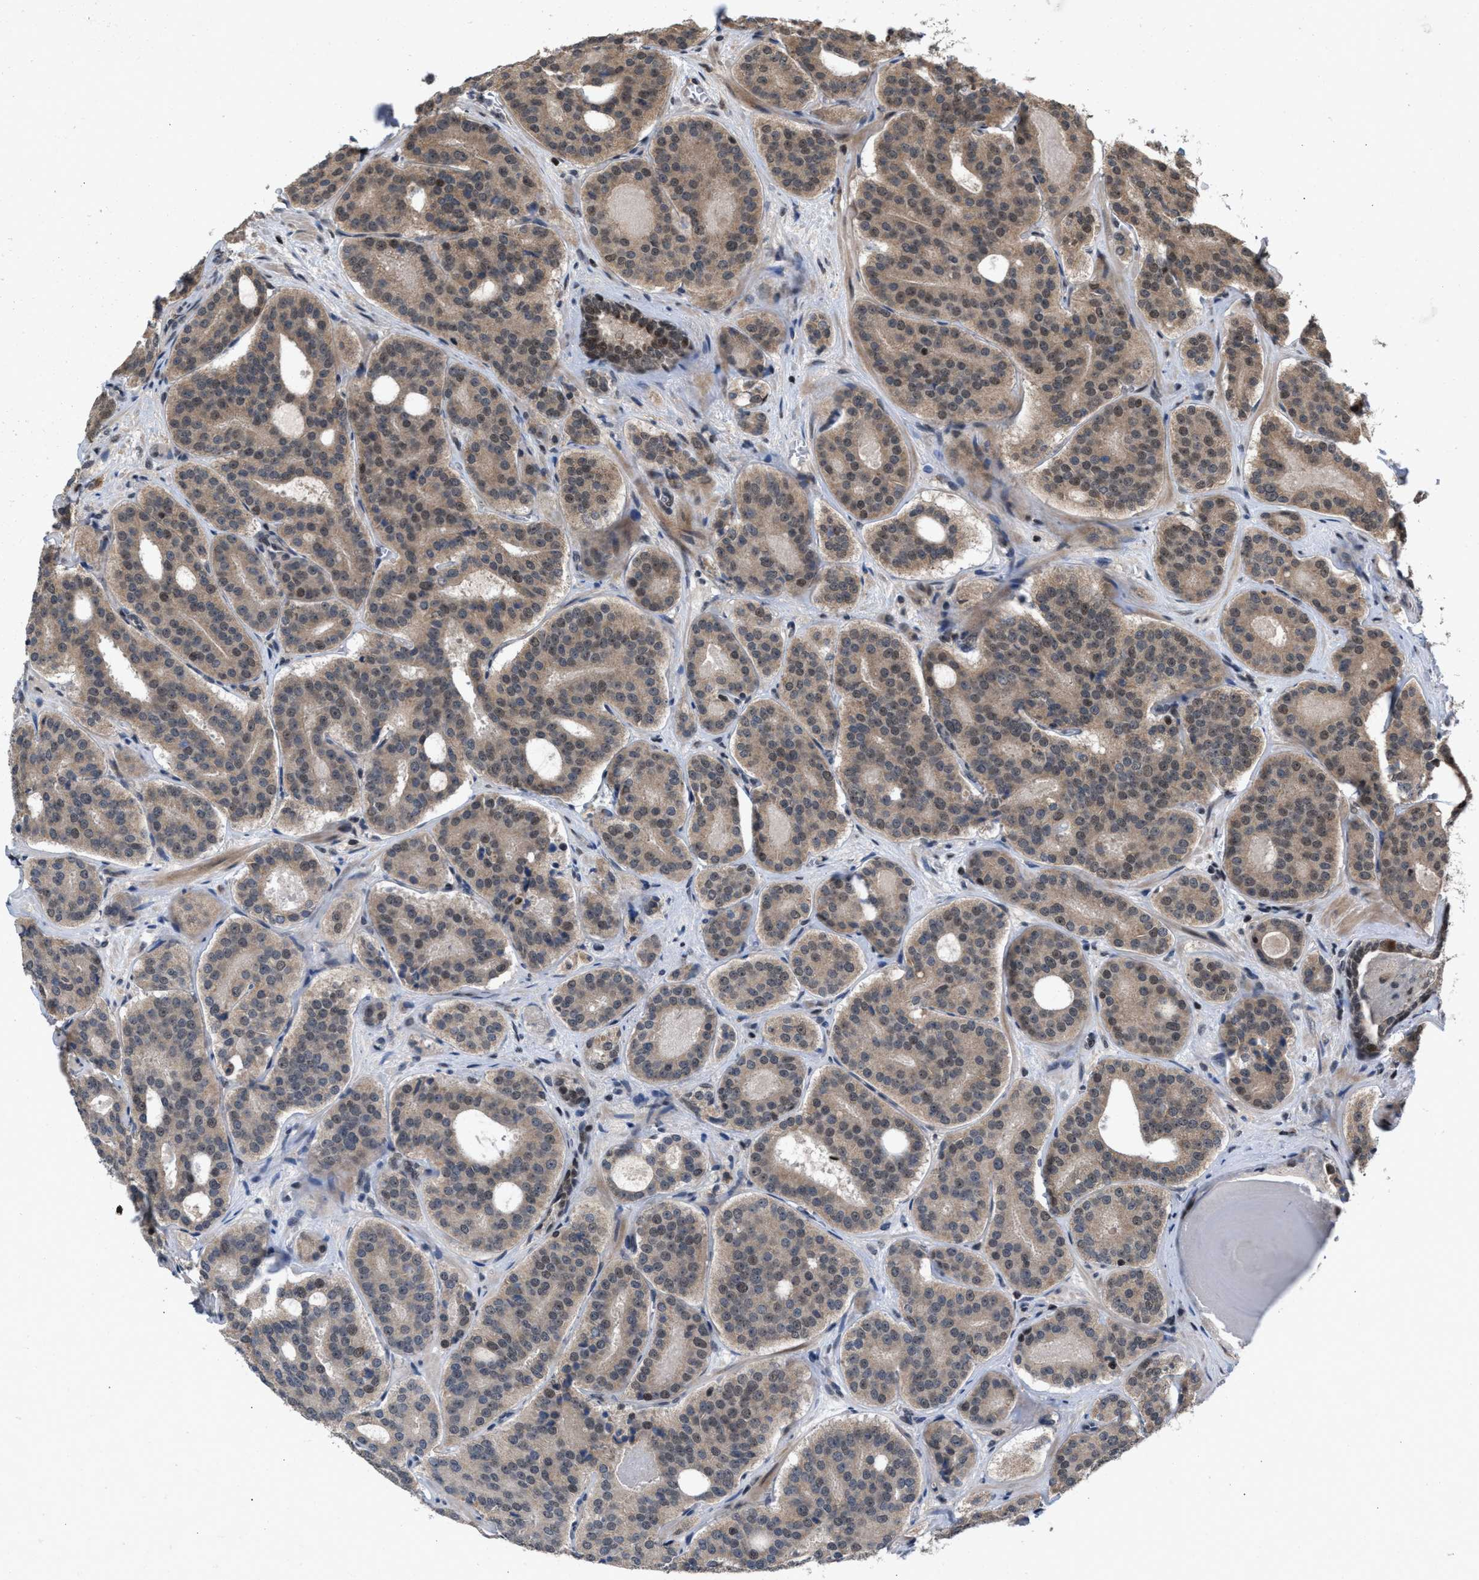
{"staining": {"intensity": "weak", "quantity": ">75%", "location": "cytoplasmic/membranous,nuclear"}, "tissue": "prostate cancer", "cell_type": "Tumor cells", "image_type": "cancer", "snomed": [{"axis": "morphology", "description": "Adenocarcinoma, High grade"}, {"axis": "topography", "description": "Prostate"}], "caption": "Weak cytoplasmic/membranous and nuclear expression for a protein is appreciated in about >75% of tumor cells of prostate cancer (high-grade adenocarcinoma) using immunohistochemistry (IHC).", "gene": "C9orf78", "patient": {"sex": "male", "age": 60}}